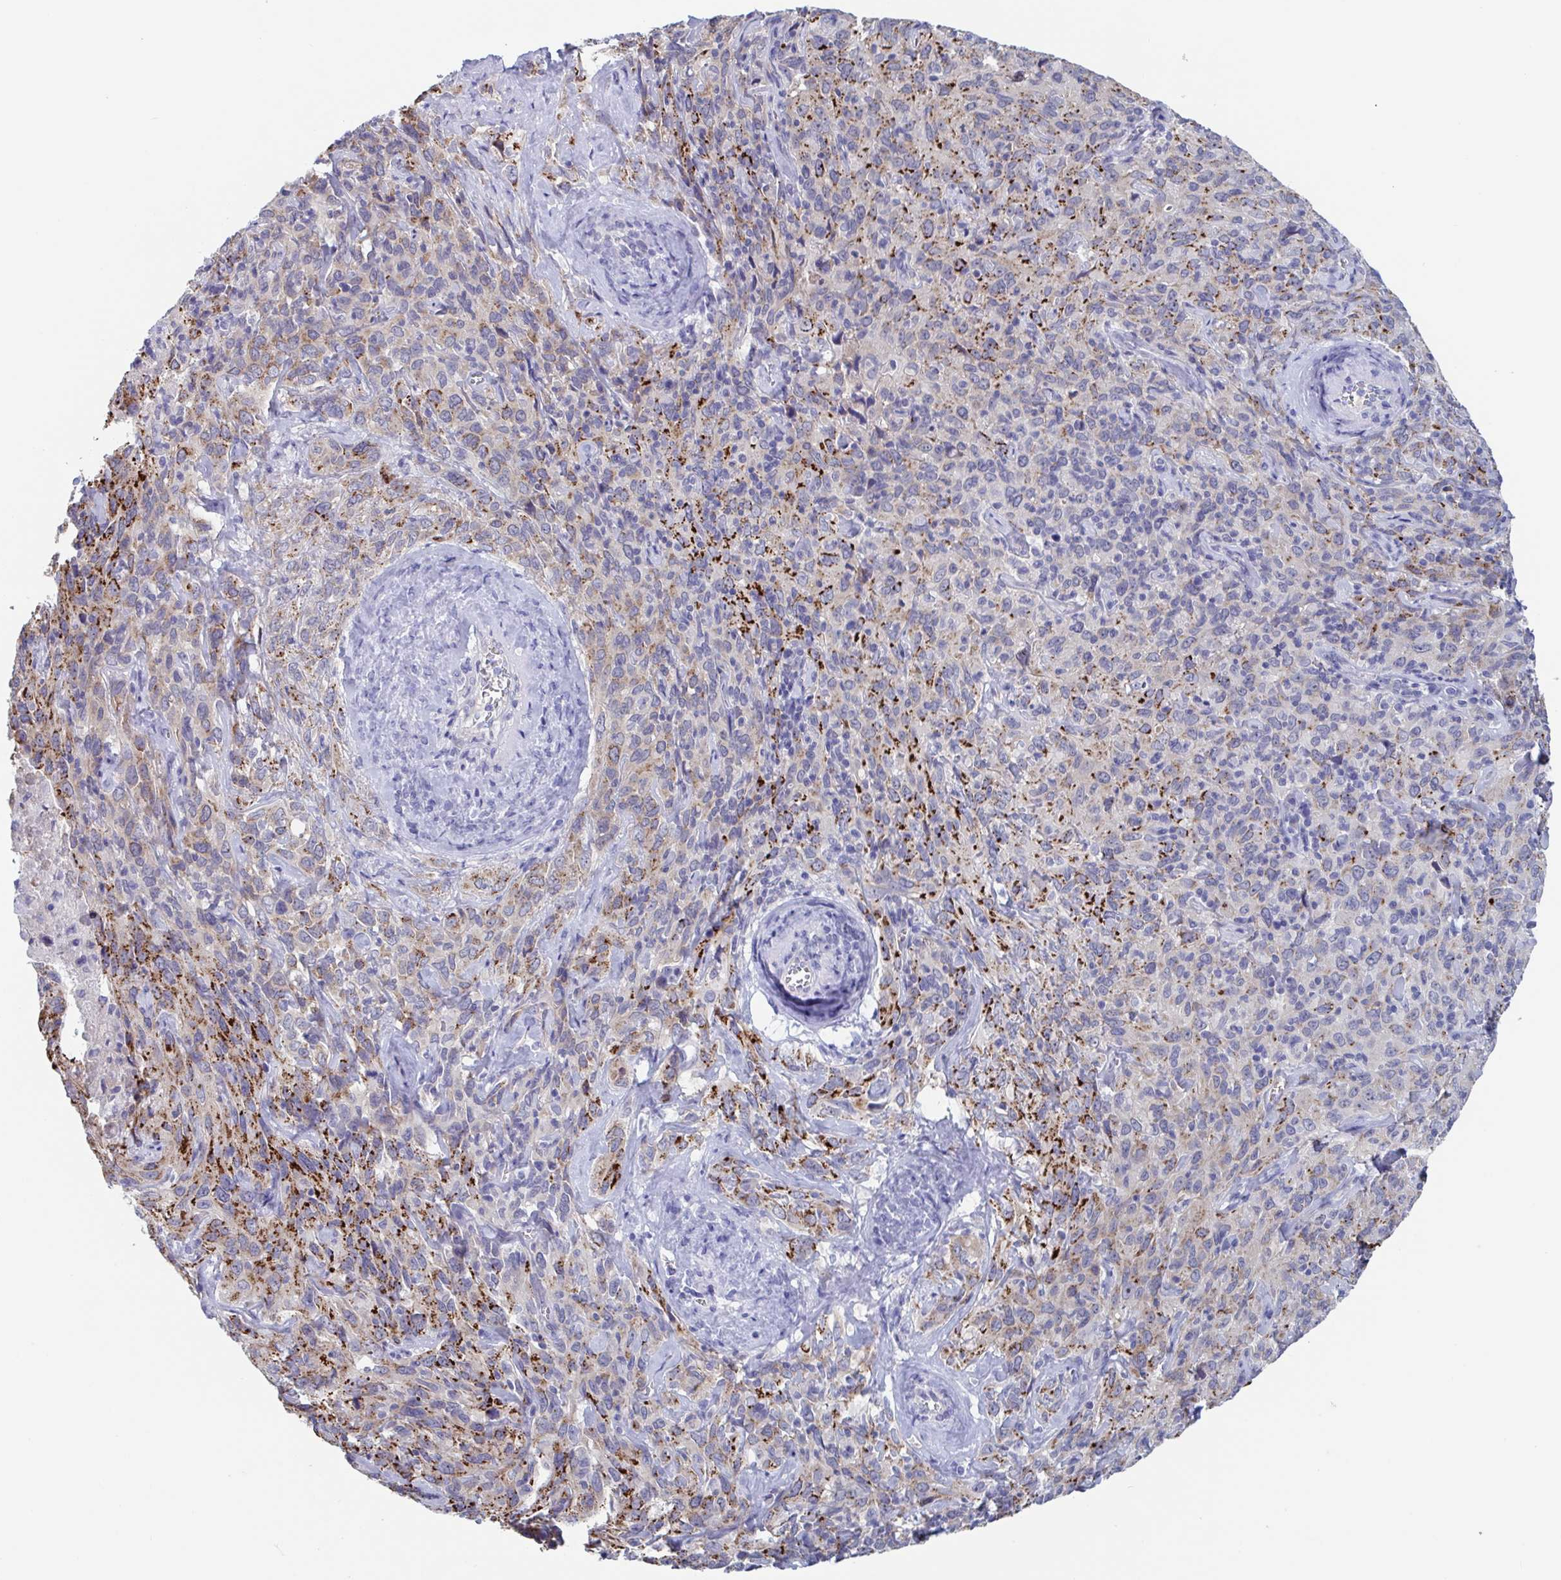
{"staining": {"intensity": "strong", "quantity": "25%-75%", "location": "cytoplasmic/membranous"}, "tissue": "cervical cancer", "cell_type": "Tumor cells", "image_type": "cancer", "snomed": [{"axis": "morphology", "description": "Normal tissue, NOS"}, {"axis": "morphology", "description": "Squamous cell carcinoma, NOS"}, {"axis": "topography", "description": "Cervix"}], "caption": "Cervical squamous cell carcinoma stained for a protein (brown) demonstrates strong cytoplasmic/membranous positive positivity in about 25%-75% of tumor cells.", "gene": "ST14", "patient": {"sex": "female", "age": 51}}